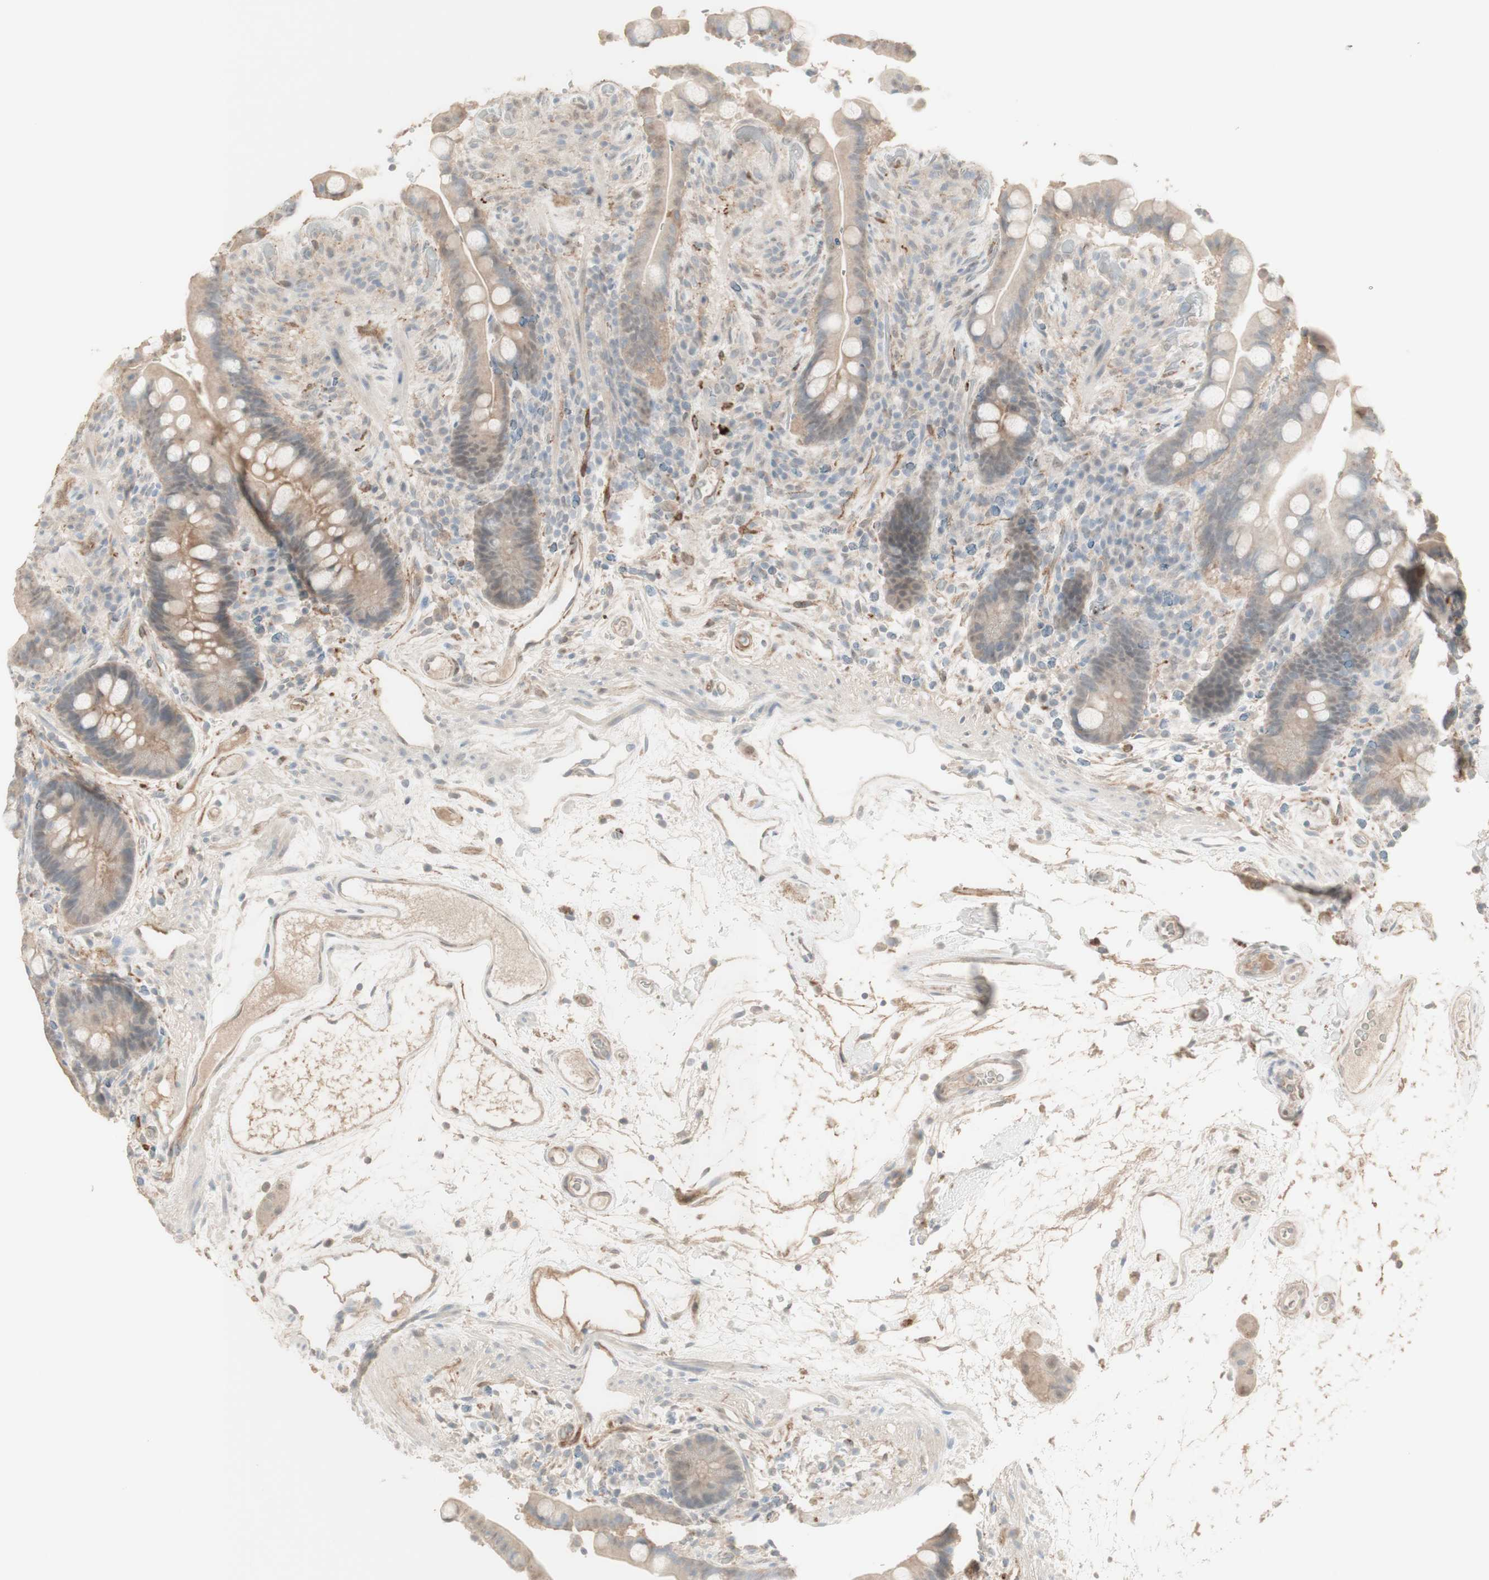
{"staining": {"intensity": "weak", "quantity": "<25%", "location": "cytoplasmic/membranous"}, "tissue": "colon", "cell_type": "Endothelial cells", "image_type": "normal", "snomed": [{"axis": "morphology", "description": "Normal tissue, NOS"}, {"axis": "topography", "description": "Colon"}], "caption": "Immunohistochemistry (IHC) image of unremarkable colon: colon stained with DAB reveals no significant protein positivity in endothelial cells.", "gene": "MUC3A", "patient": {"sex": "male", "age": 73}}